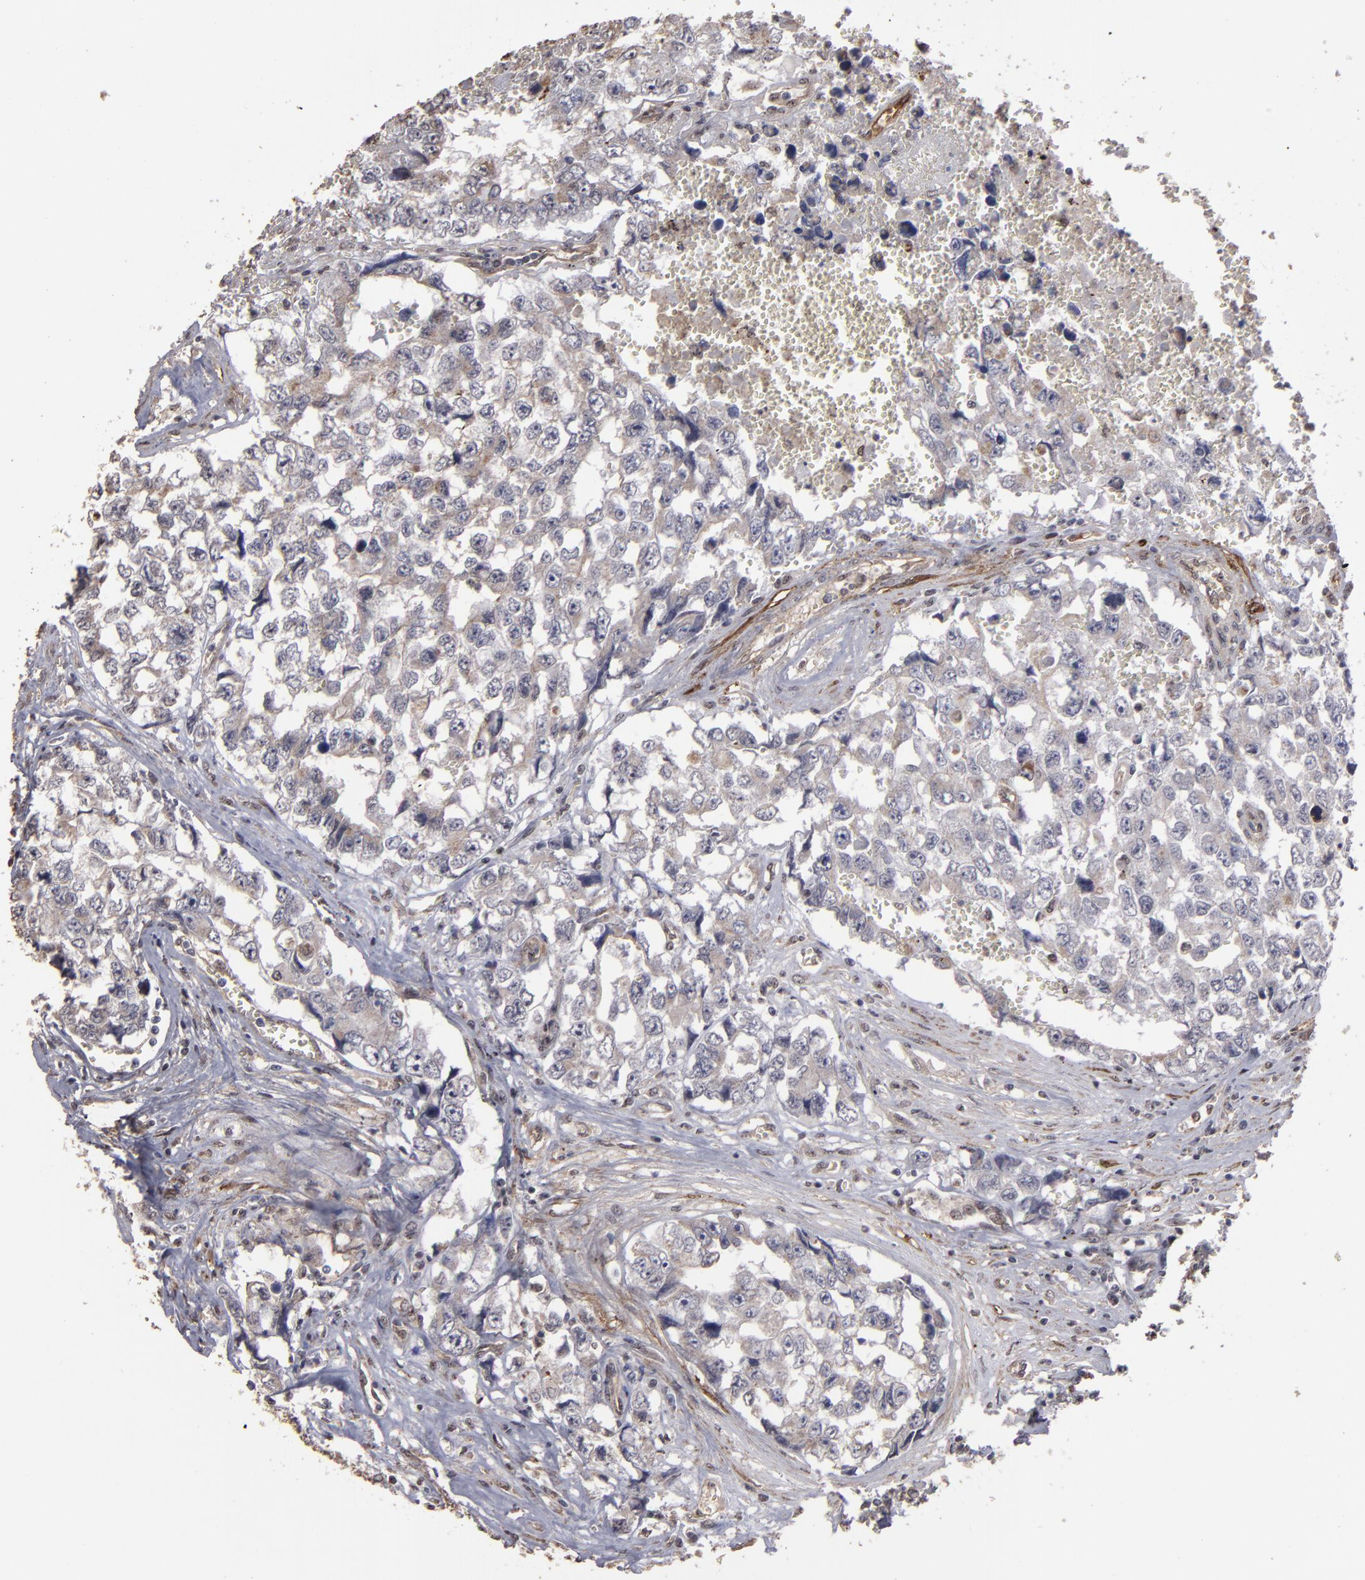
{"staining": {"intensity": "weak", "quantity": ">75%", "location": "cytoplasmic/membranous"}, "tissue": "testis cancer", "cell_type": "Tumor cells", "image_type": "cancer", "snomed": [{"axis": "morphology", "description": "Carcinoma, Embryonal, NOS"}, {"axis": "topography", "description": "Testis"}], "caption": "Immunohistochemistry of human embryonal carcinoma (testis) reveals low levels of weak cytoplasmic/membranous staining in approximately >75% of tumor cells.", "gene": "CD55", "patient": {"sex": "male", "age": 31}}